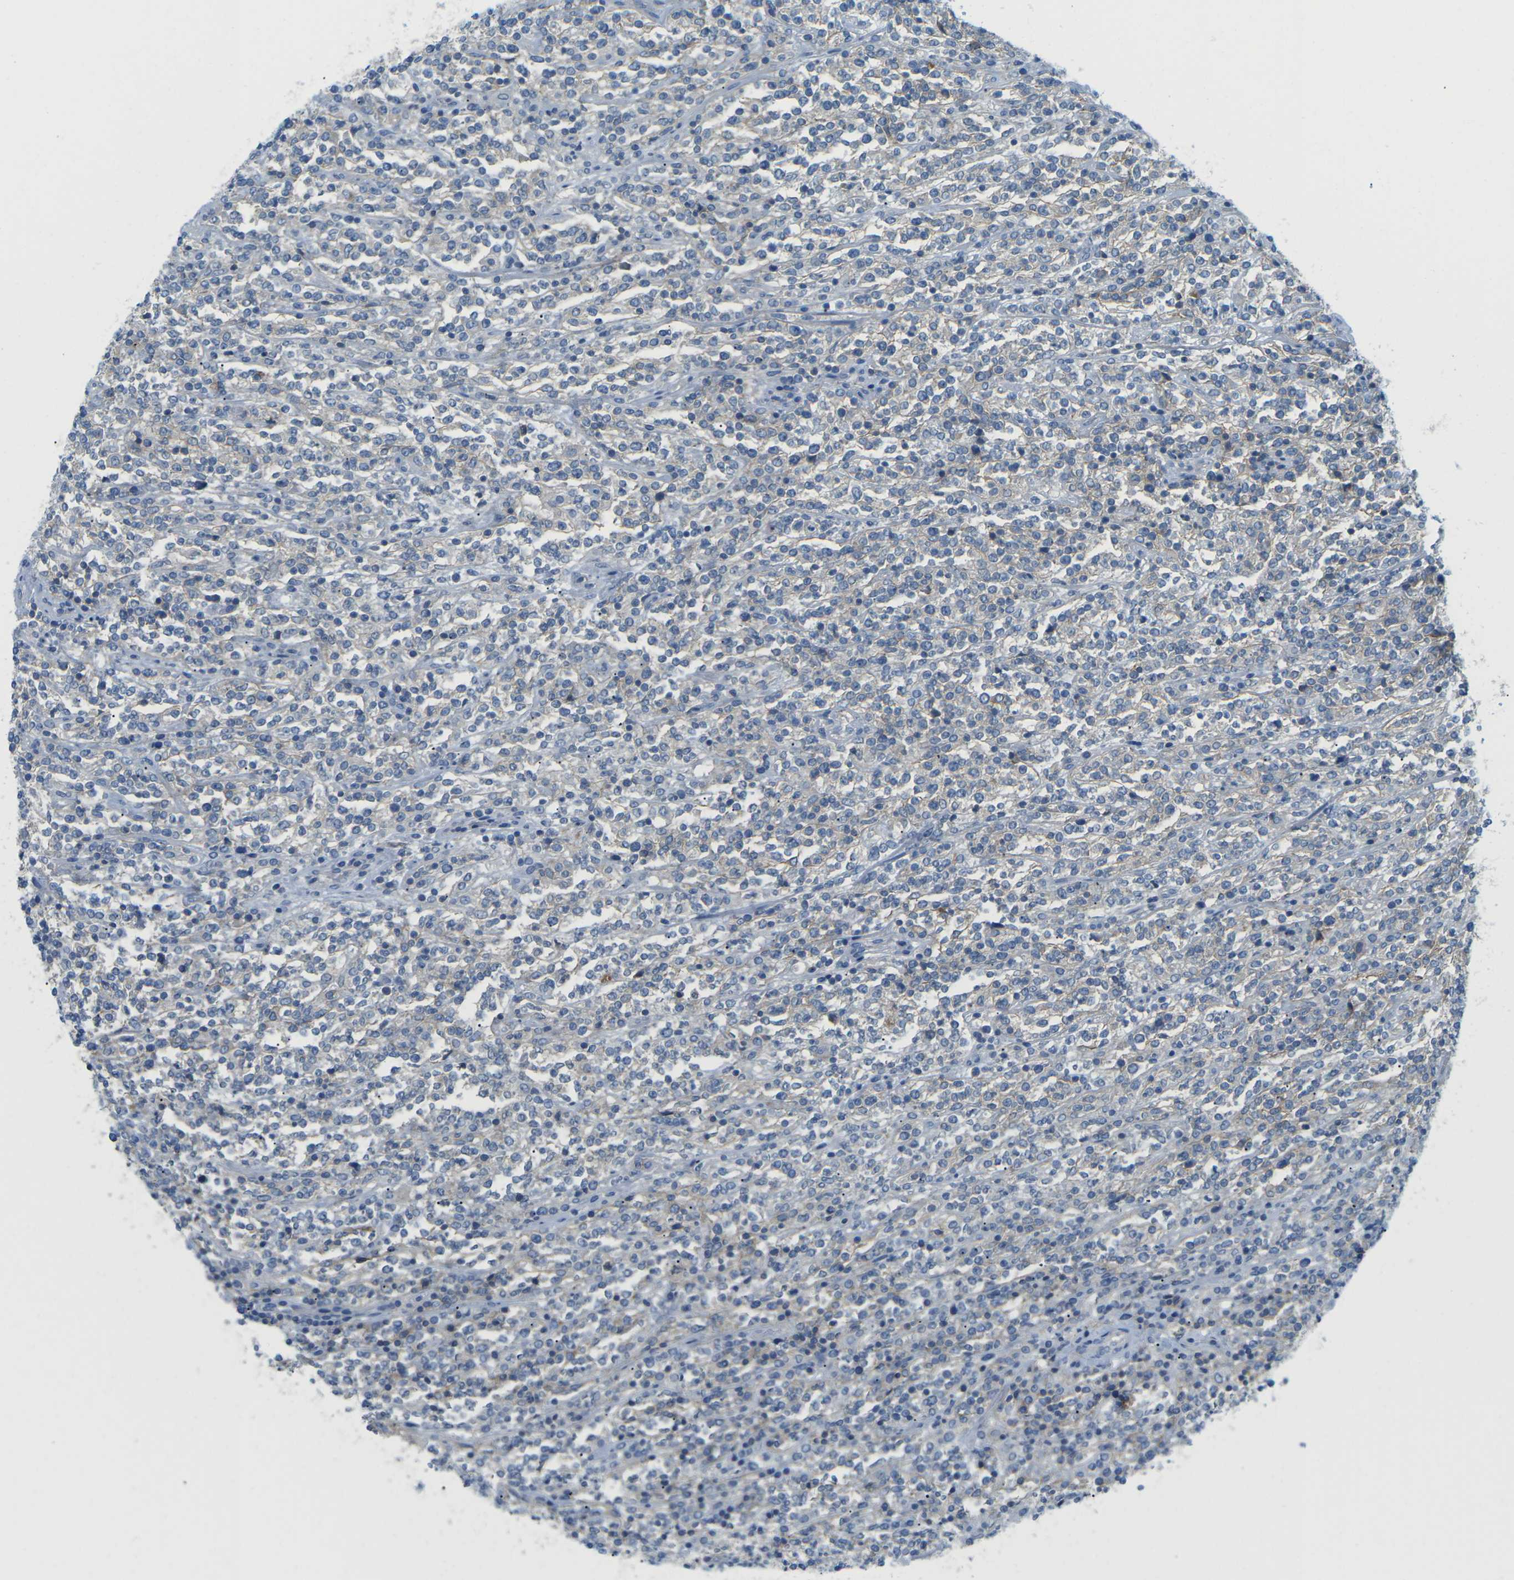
{"staining": {"intensity": "negative", "quantity": "none", "location": "none"}, "tissue": "lymphoma", "cell_type": "Tumor cells", "image_type": "cancer", "snomed": [{"axis": "morphology", "description": "Malignant lymphoma, non-Hodgkin's type, High grade"}, {"axis": "topography", "description": "Soft tissue"}], "caption": "The photomicrograph shows no significant positivity in tumor cells of lymphoma.", "gene": "CD47", "patient": {"sex": "male", "age": 18}}